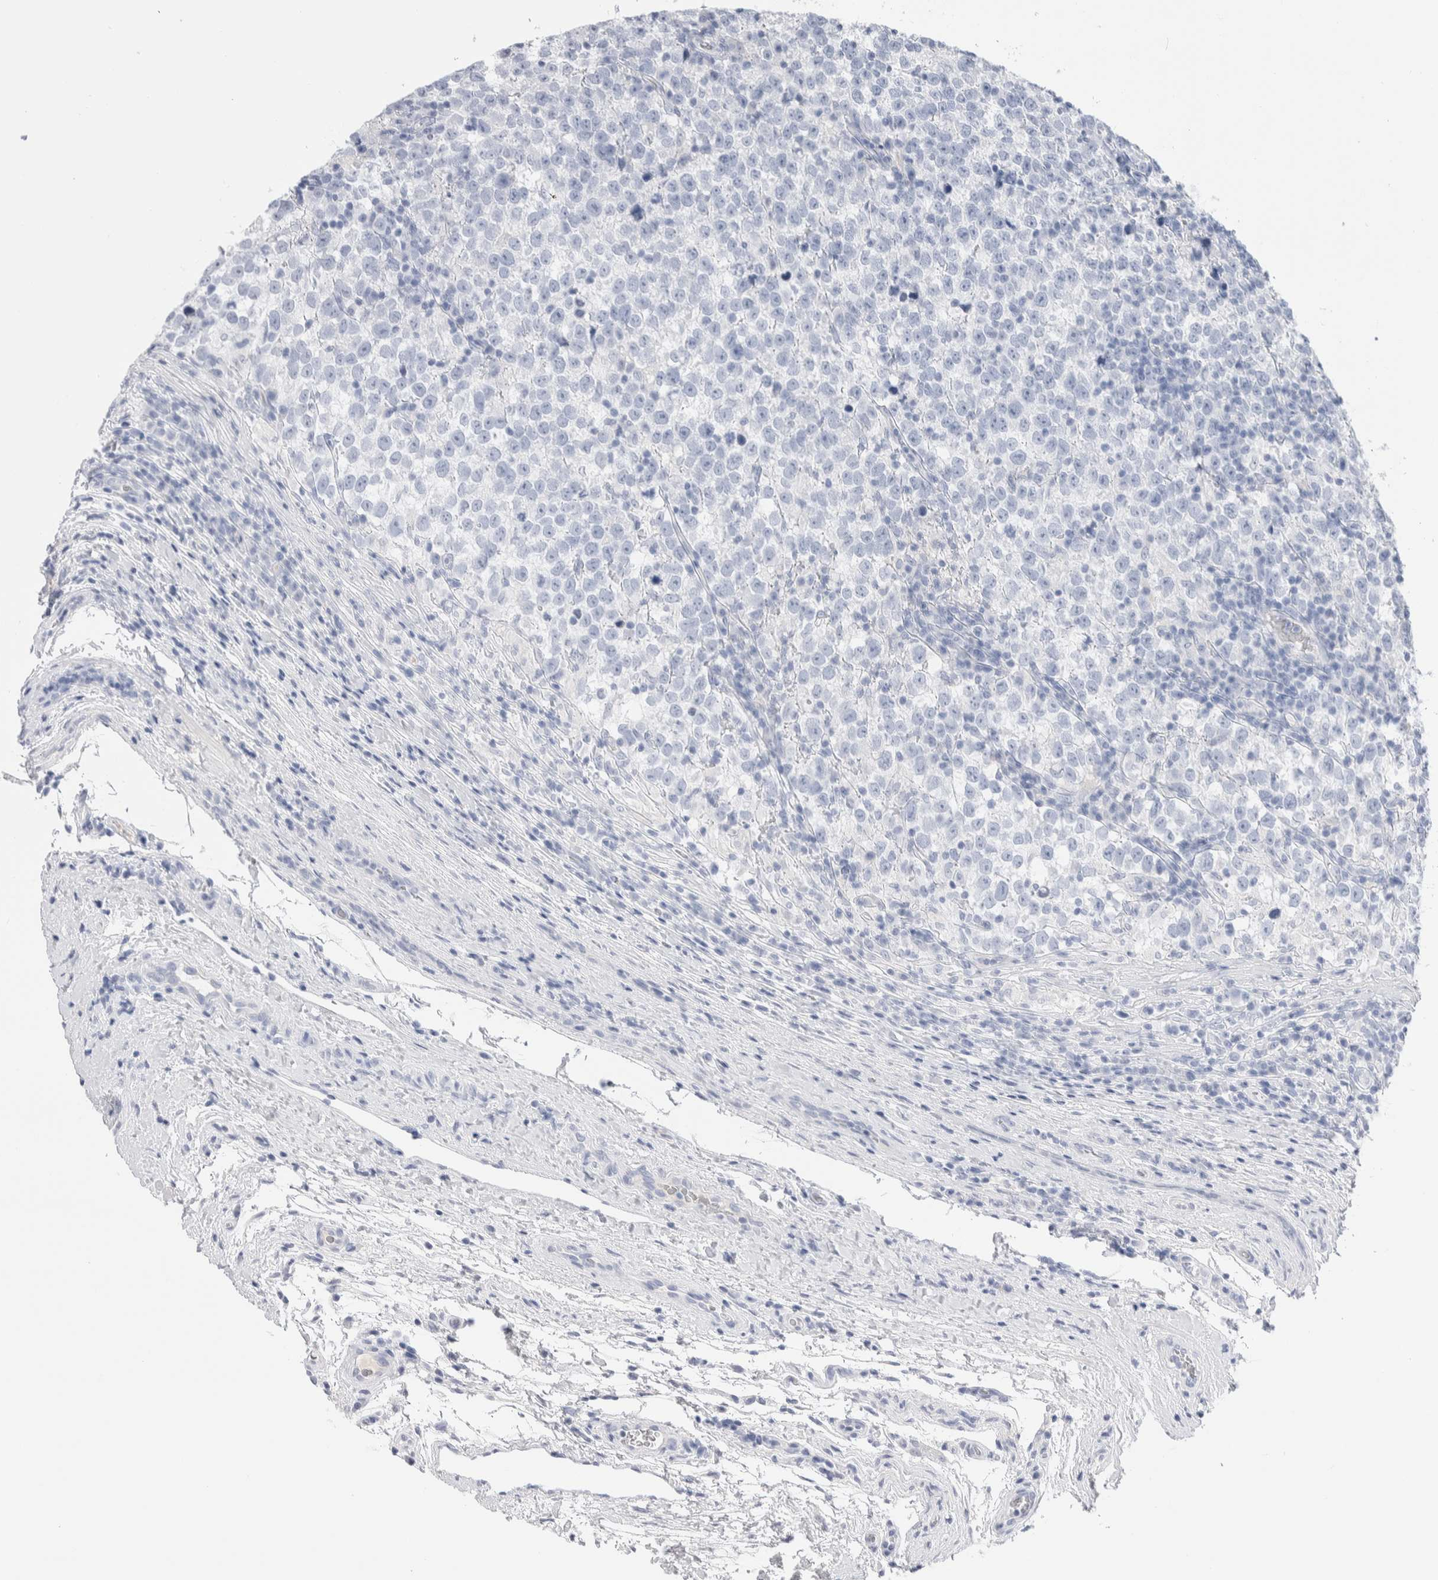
{"staining": {"intensity": "negative", "quantity": "none", "location": "none"}, "tissue": "testis cancer", "cell_type": "Tumor cells", "image_type": "cancer", "snomed": [{"axis": "morphology", "description": "Normal tissue, NOS"}, {"axis": "morphology", "description": "Seminoma, NOS"}, {"axis": "topography", "description": "Testis"}], "caption": "This is an immunohistochemistry (IHC) image of seminoma (testis). There is no expression in tumor cells.", "gene": "GDA", "patient": {"sex": "male", "age": 43}}